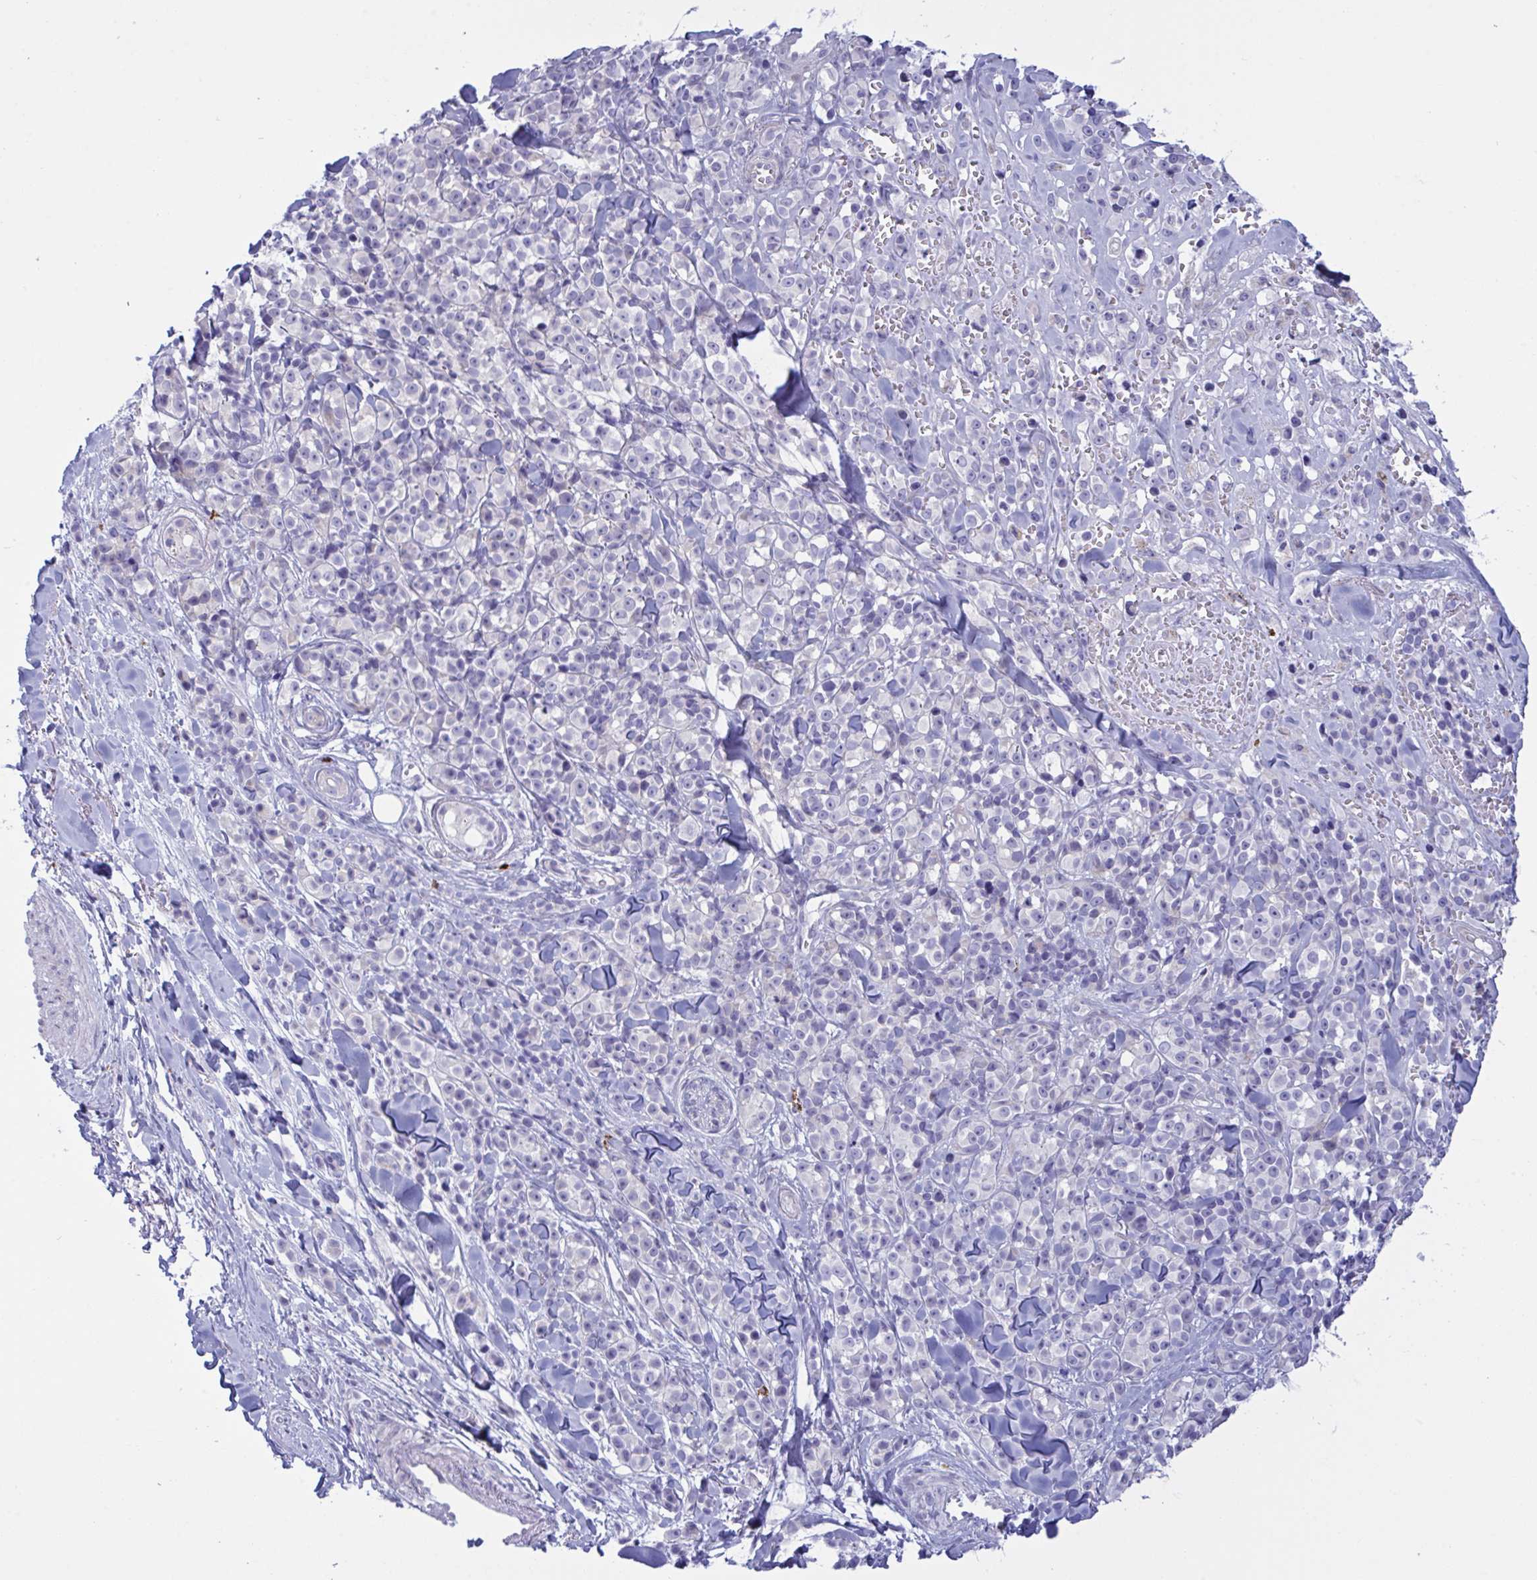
{"staining": {"intensity": "negative", "quantity": "none", "location": "none"}, "tissue": "melanoma", "cell_type": "Tumor cells", "image_type": "cancer", "snomed": [{"axis": "morphology", "description": "Malignant melanoma, NOS"}, {"axis": "topography", "description": "Skin"}], "caption": "High magnification brightfield microscopy of melanoma stained with DAB (brown) and counterstained with hematoxylin (blue): tumor cells show no significant expression.", "gene": "ZNF684", "patient": {"sex": "male", "age": 85}}